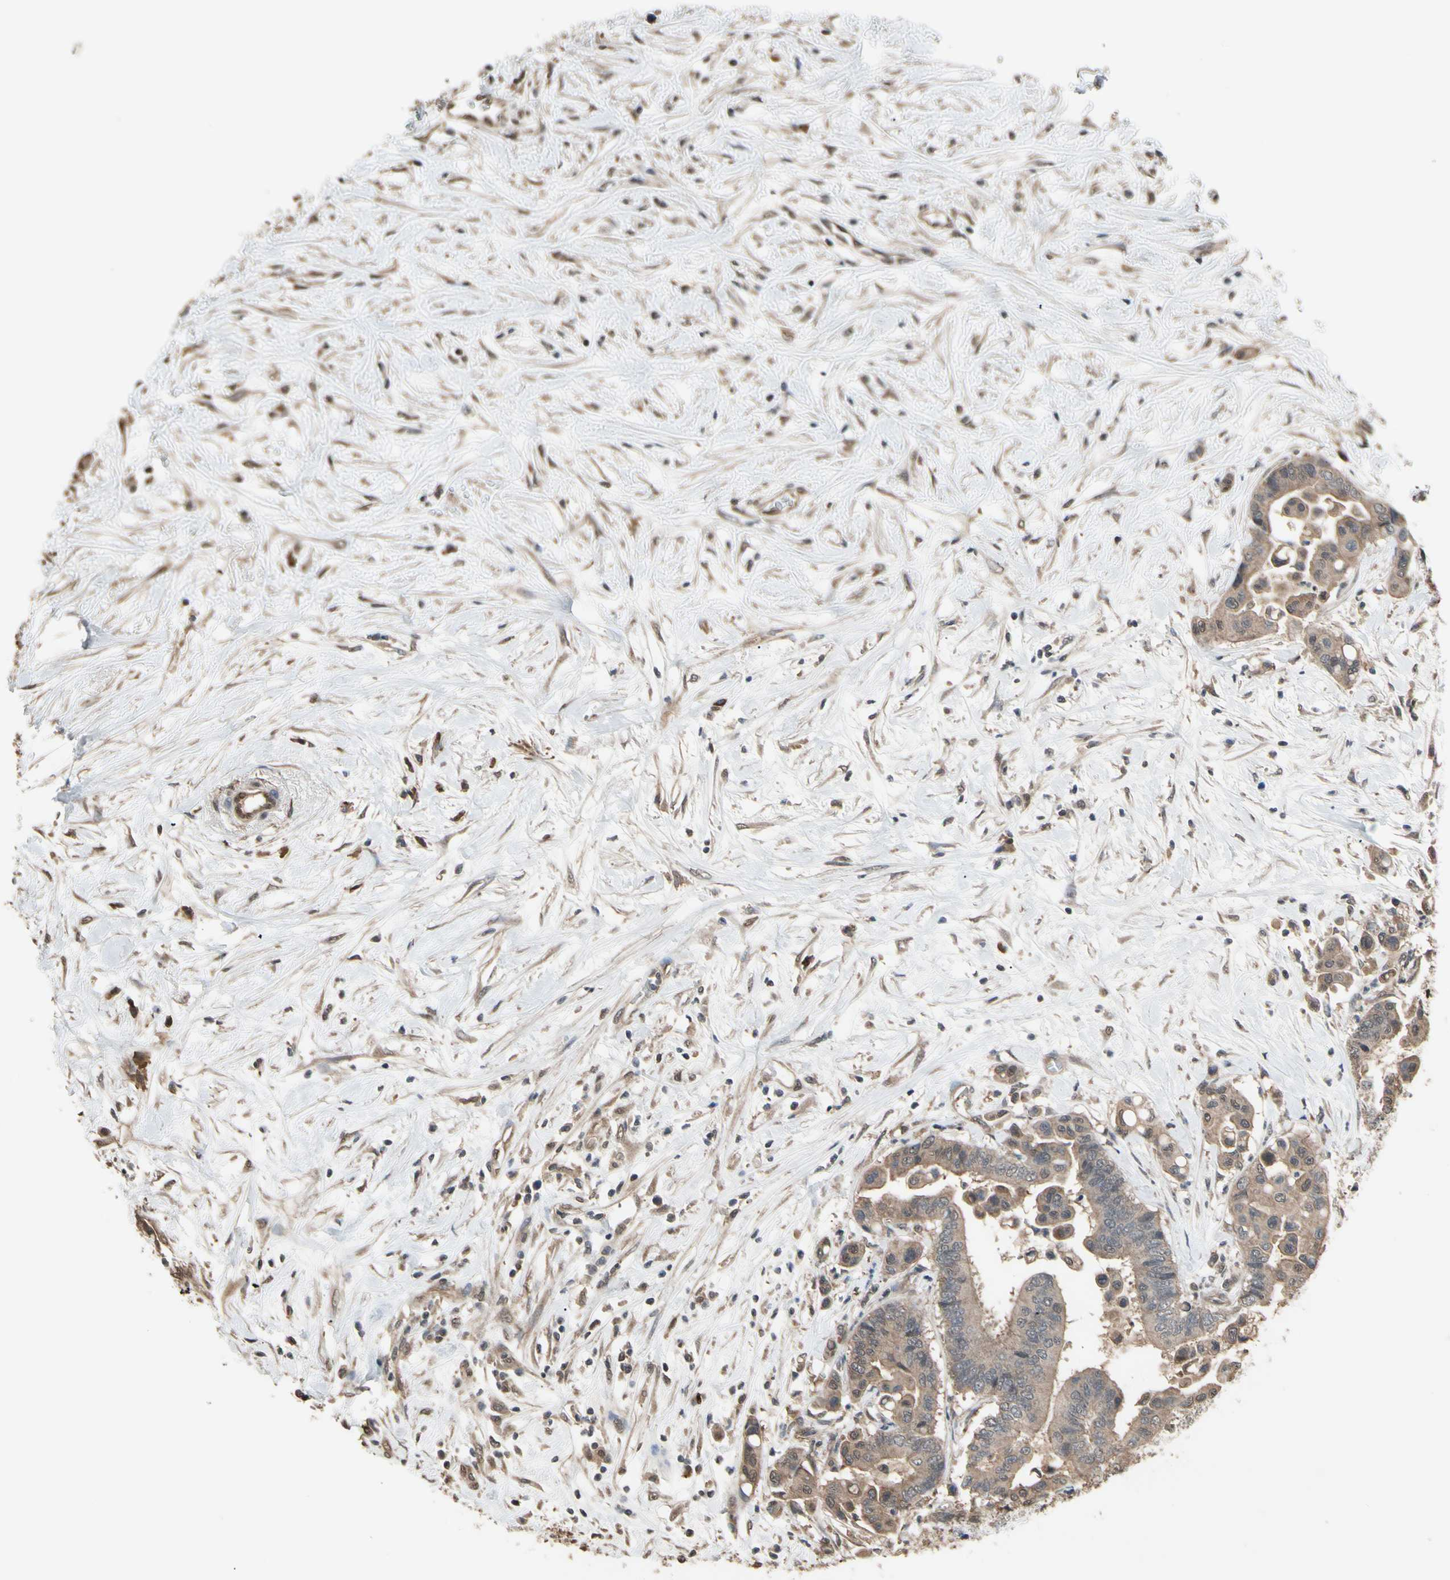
{"staining": {"intensity": "weak", "quantity": ">75%", "location": "cytoplasmic/membranous"}, "tissue": "colorectal cancer", "cell_type": "Tumor cells", "image_type": "cancer", "snomed": [{"axis": "morphology", "description": "Normal tissue, NOS"}, {"axis": "morphology", "description": "Adenocarcinoma, NOS"}, {"axis": "topography", "description": "Colon"}], "caption": "Colorectal cancer (adenocarcinoma) stained with a protein marker exhibits weak staining in tumor cells.", "gene": "PNPLA7", "patient": {"sex": "male", "age": 82}}